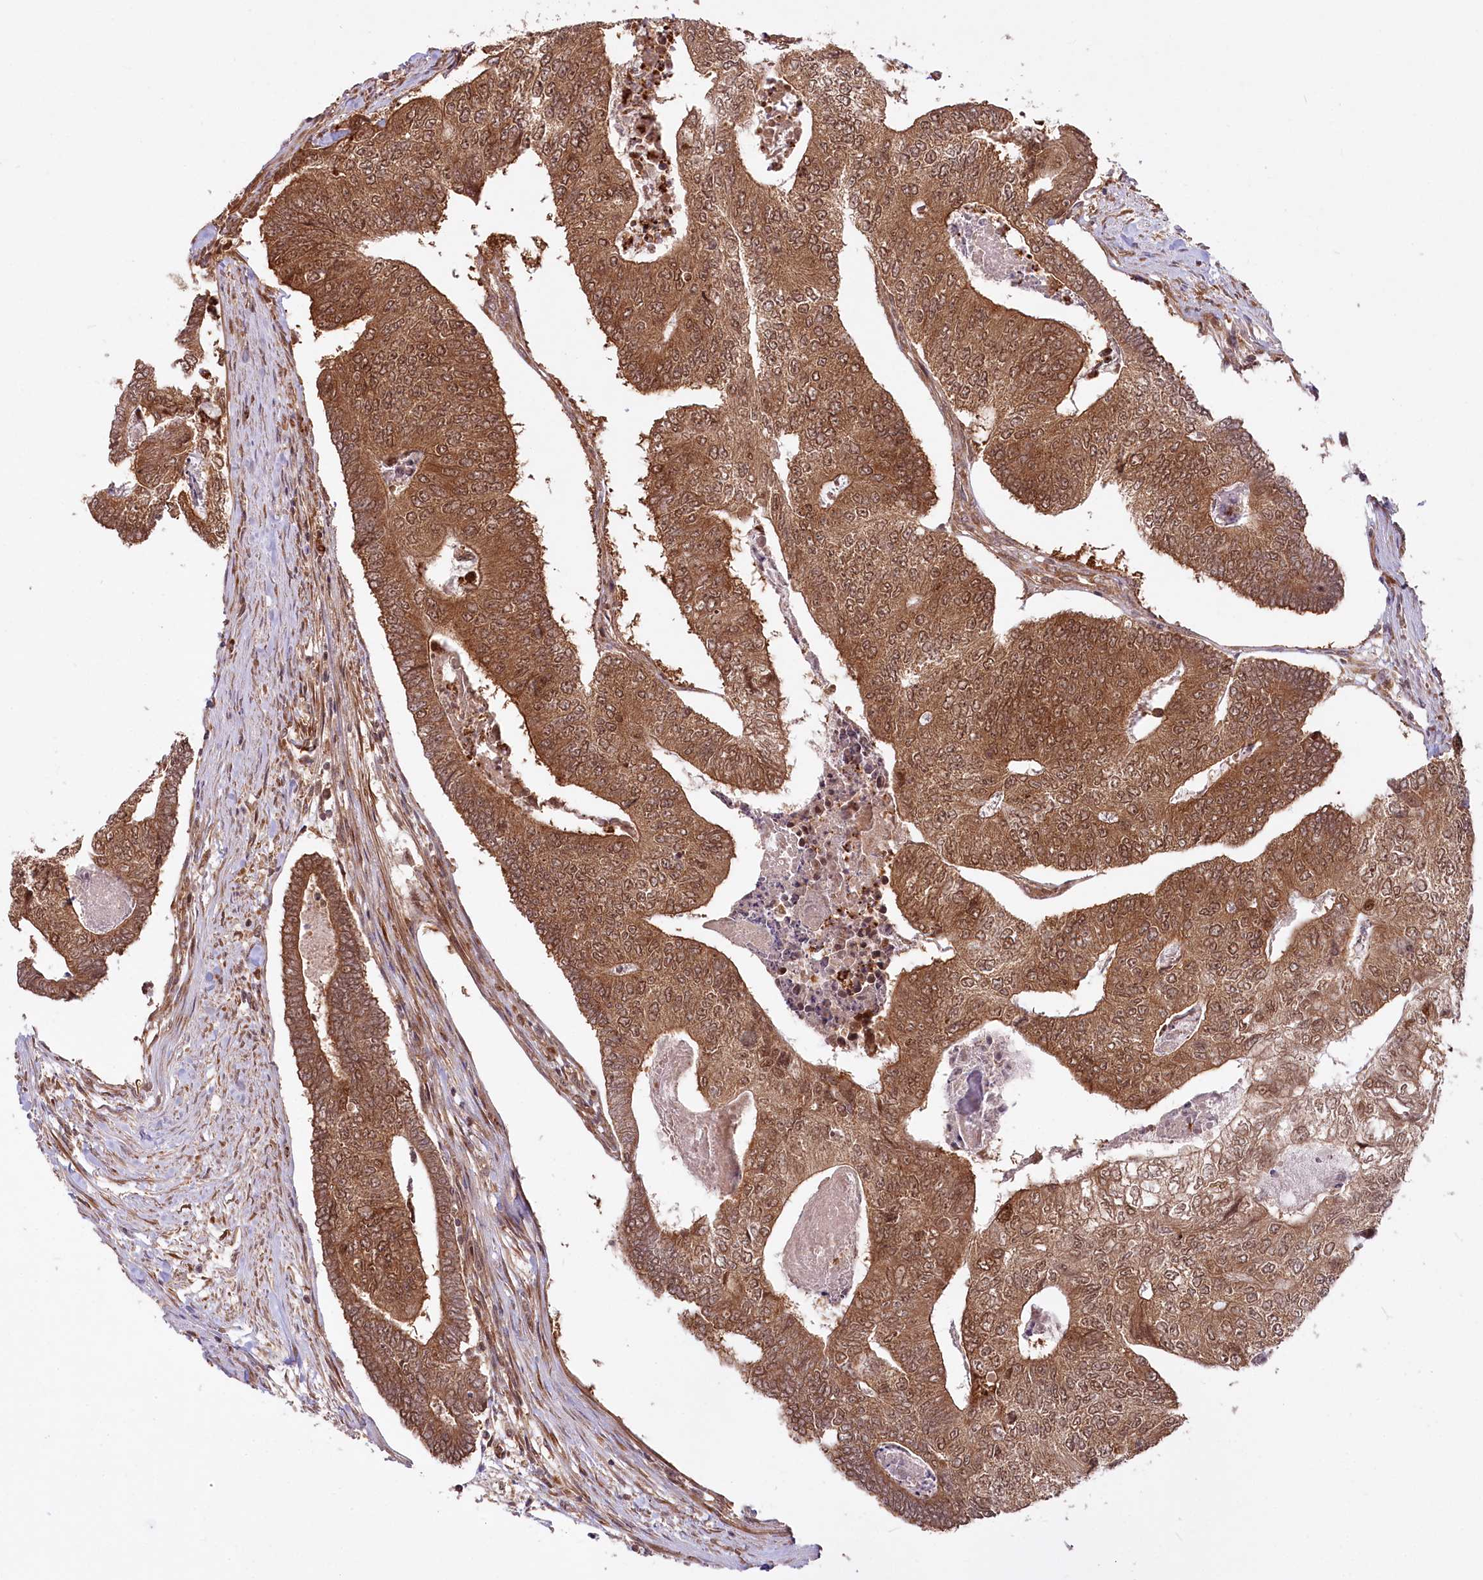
{"staining": {"intensity": "strong", "quantity": ">75%", "location": "cytoplasmic/membranous,nuclear"}, "tissue": "colorectal cancer", "cell_type": "Tumor cells", "image_type": "cancer", "snomed": [{"axis": "morphology", "description": "Adenocarcinoma, NOS"}, {"axis": "topography", "description": "Colon"}], "caption": "This image reveals immunohistochemistry staining of adenocarcinoma (colorectal), with high strong cytoplasmic/membranous and nuclear expression in about >75% of tumor cells.", "gene": "CEP70", "patient": {"sex": "female", "age": 67}}